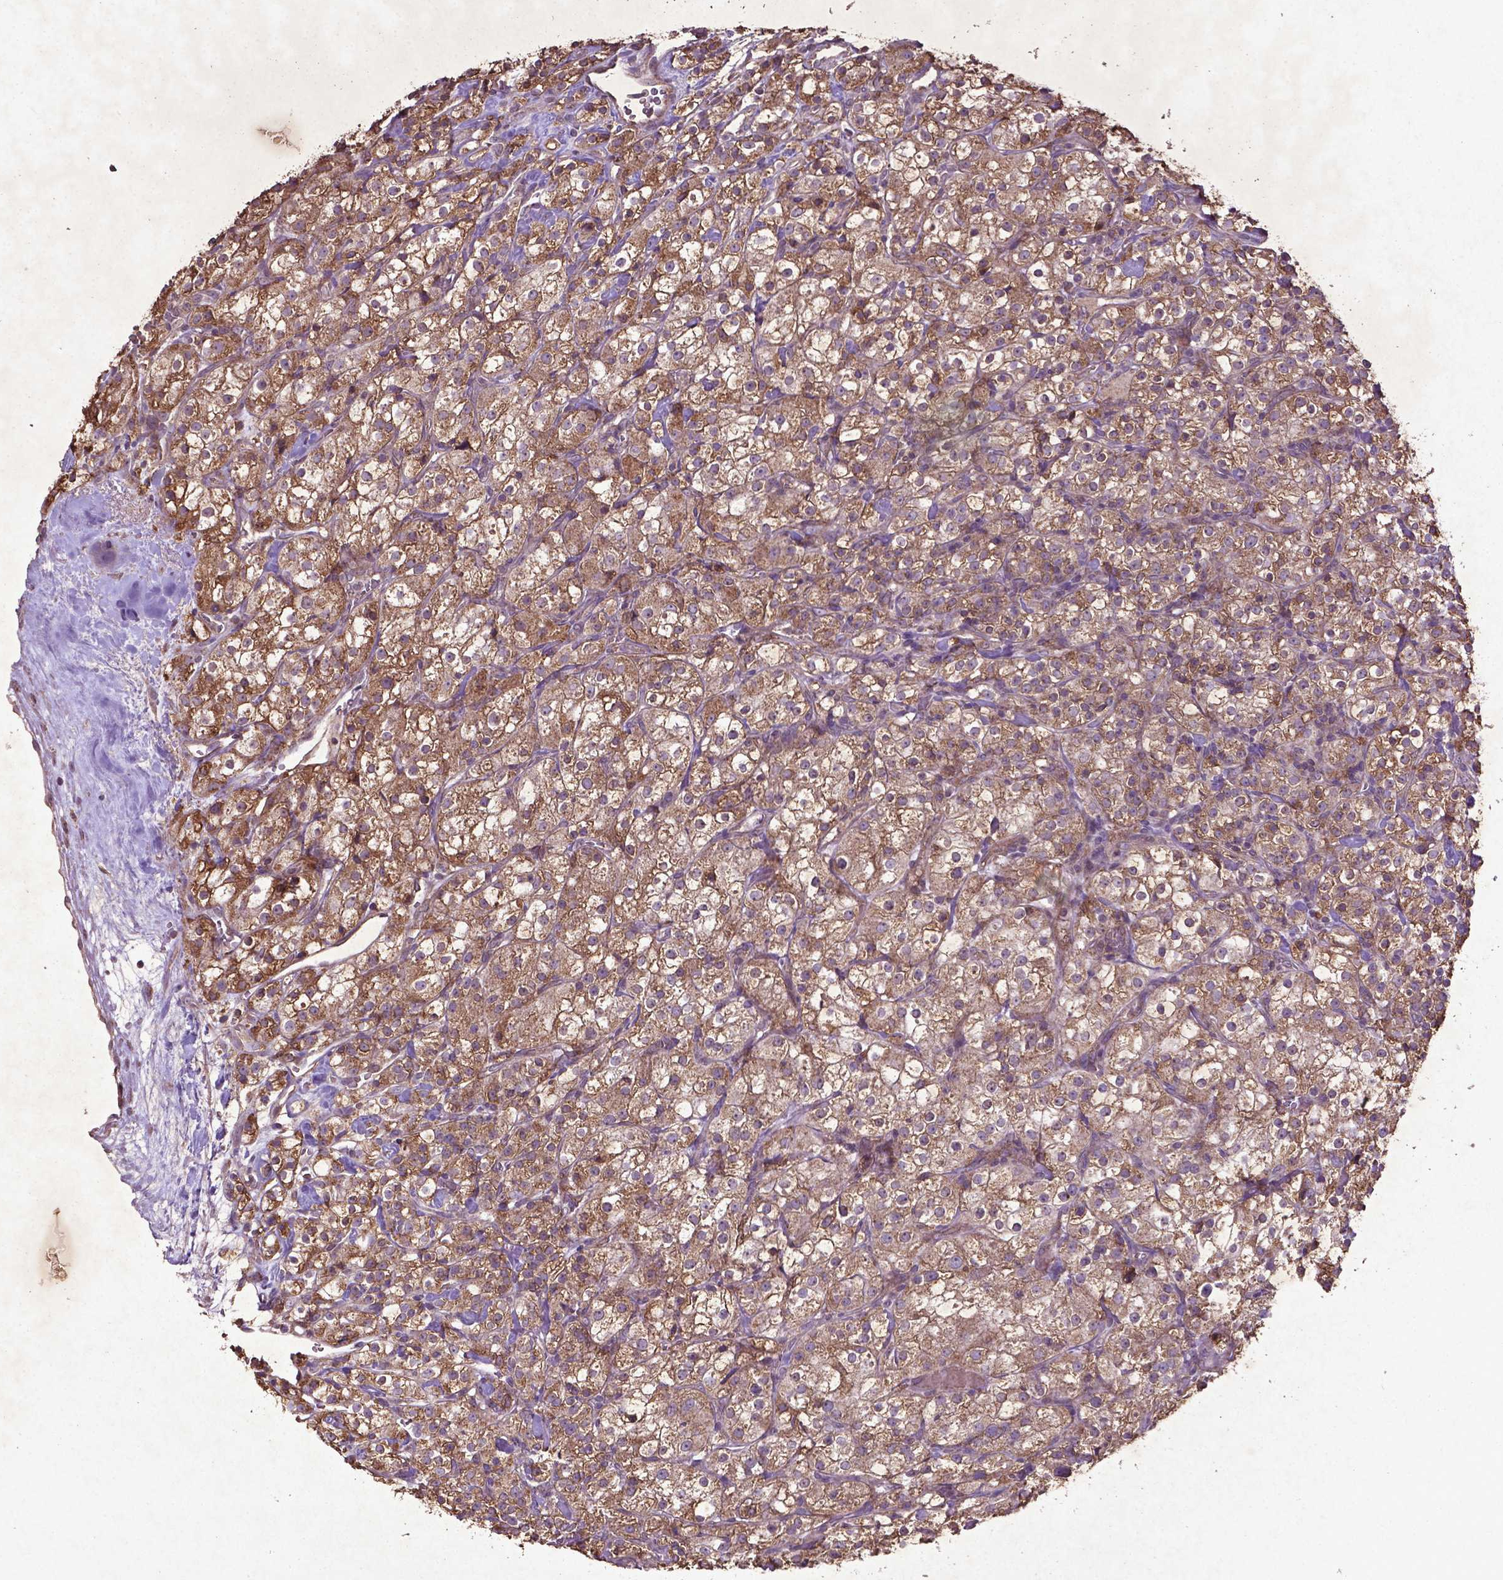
{"staining": {"intensity": "moderate", "quantity": ">75%", "location": "cytoplasmic/membranous"}, "tissue": "renal cancer", "cell_type": "Tumor cells", "image_type": "cancer", "snomed": [{"axis": "morphology", "description": "Adenocarcinoma, NOS"}, {"axis": "topography", "description": "Kidney"}], "caption": "Renal cancer (adenocarcinoma) was stained to show a protein in brown. There is medium levels of moderate cytoplasmic/membranous staining in approximately >75% of tumor cells. Nuclei are stained in blue.", "gene": "MTOR", "patient": {"sex": "male", "age": 77}}